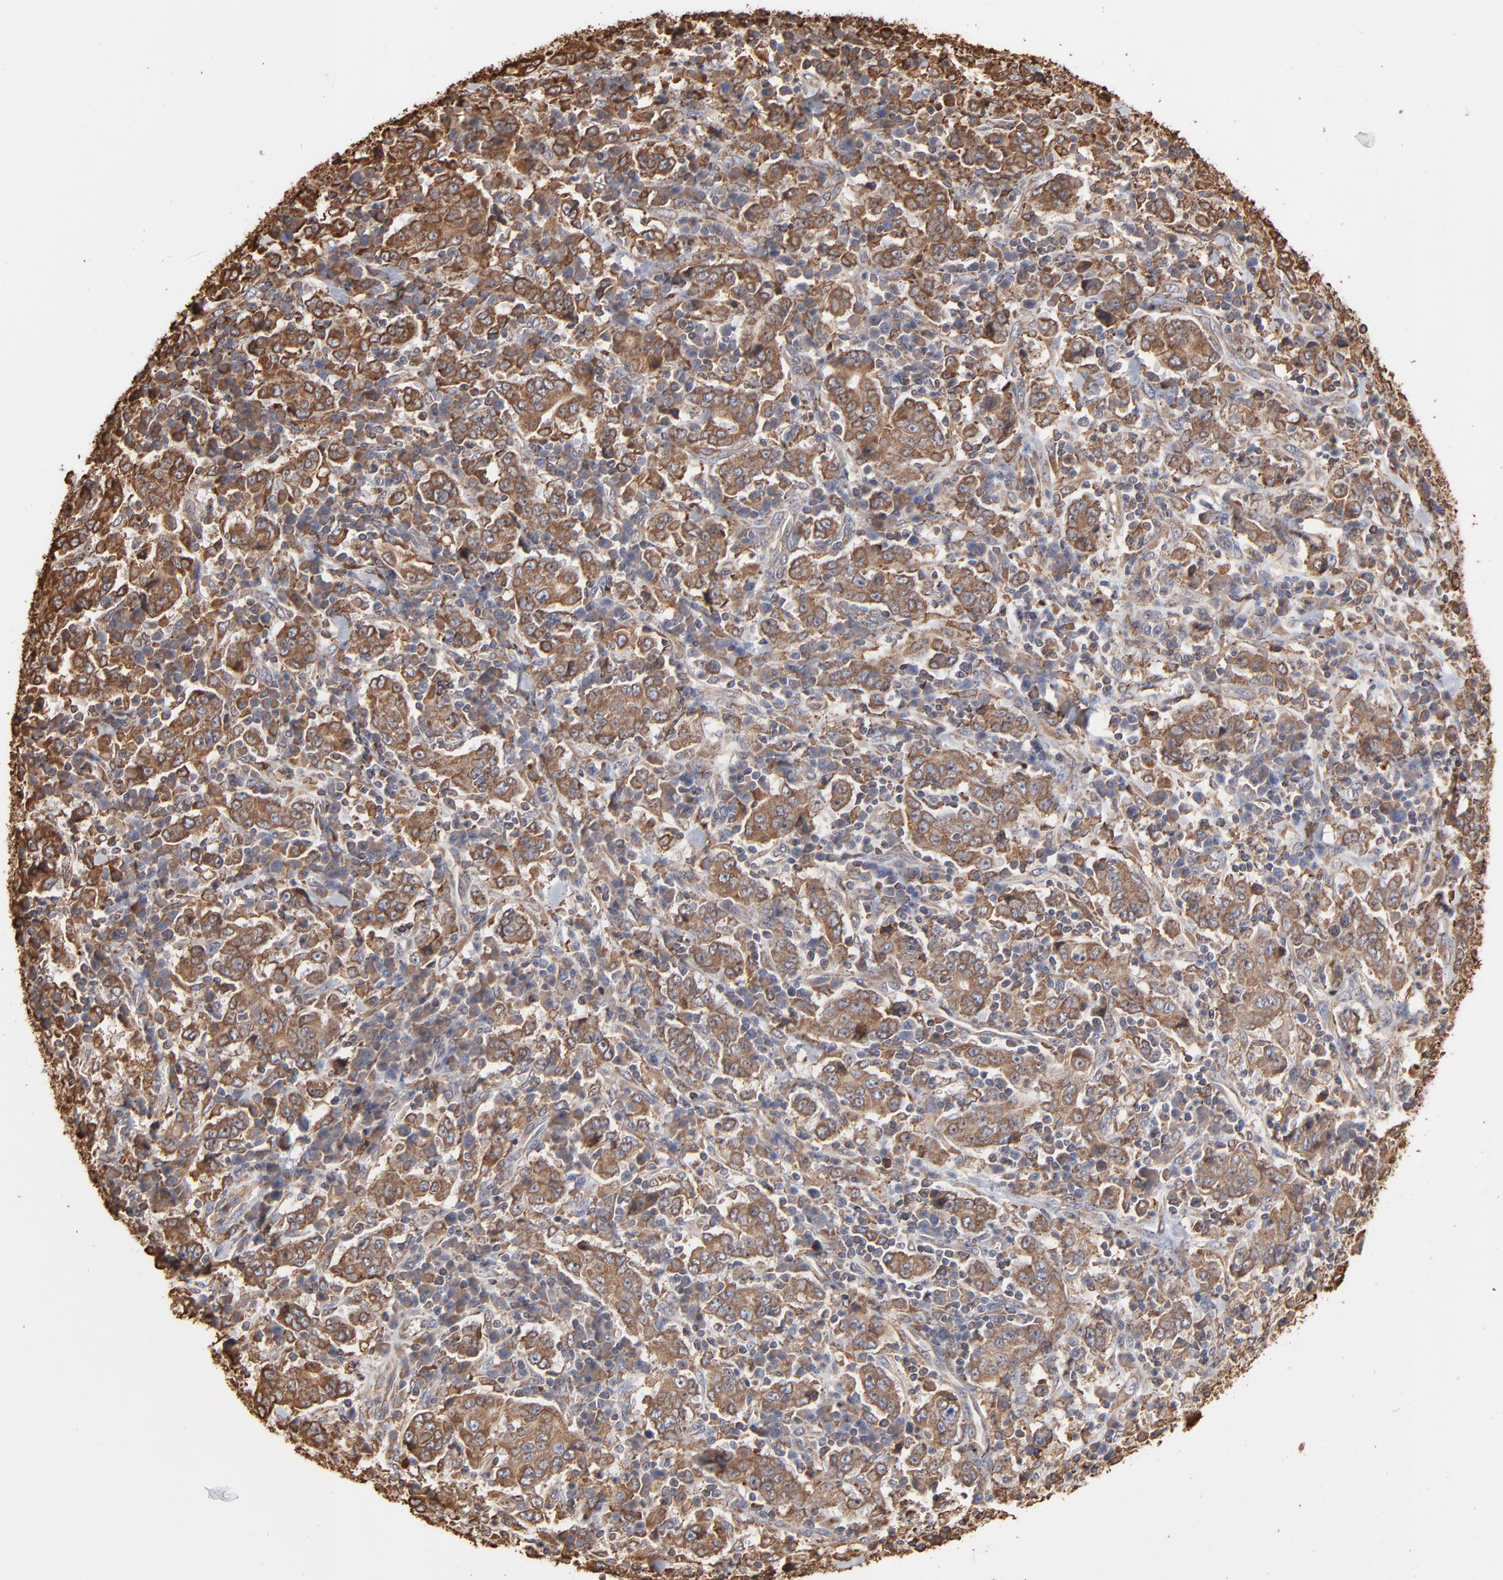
{"staining": {"intensity": "moderate", "quantity": ">75%", "location": "cytoplasmic/membranous"}, "tissue": "stomach cancer", "cell_type": "Tumor cells", "image_type": "cancer", "snomed": [{"axis": "morphology", "description": "Normal tissue, NOS"}, {"axis": "morphology", "description": "Adenocarcinoma, NOS"}, {"axis": "topography", "description": "Stomach, upper"}, {"axis": "topography", "description": "Stomach"}], "caption": "Adenocarcinoma (stomach) was stained to show a protein in brown. There is medium levels of moderate cytoplasmic/membranous positivity in about >75% of tumor cells.", "gene": "PDIA3", "patient": {"sex": "male", "age": 59}}